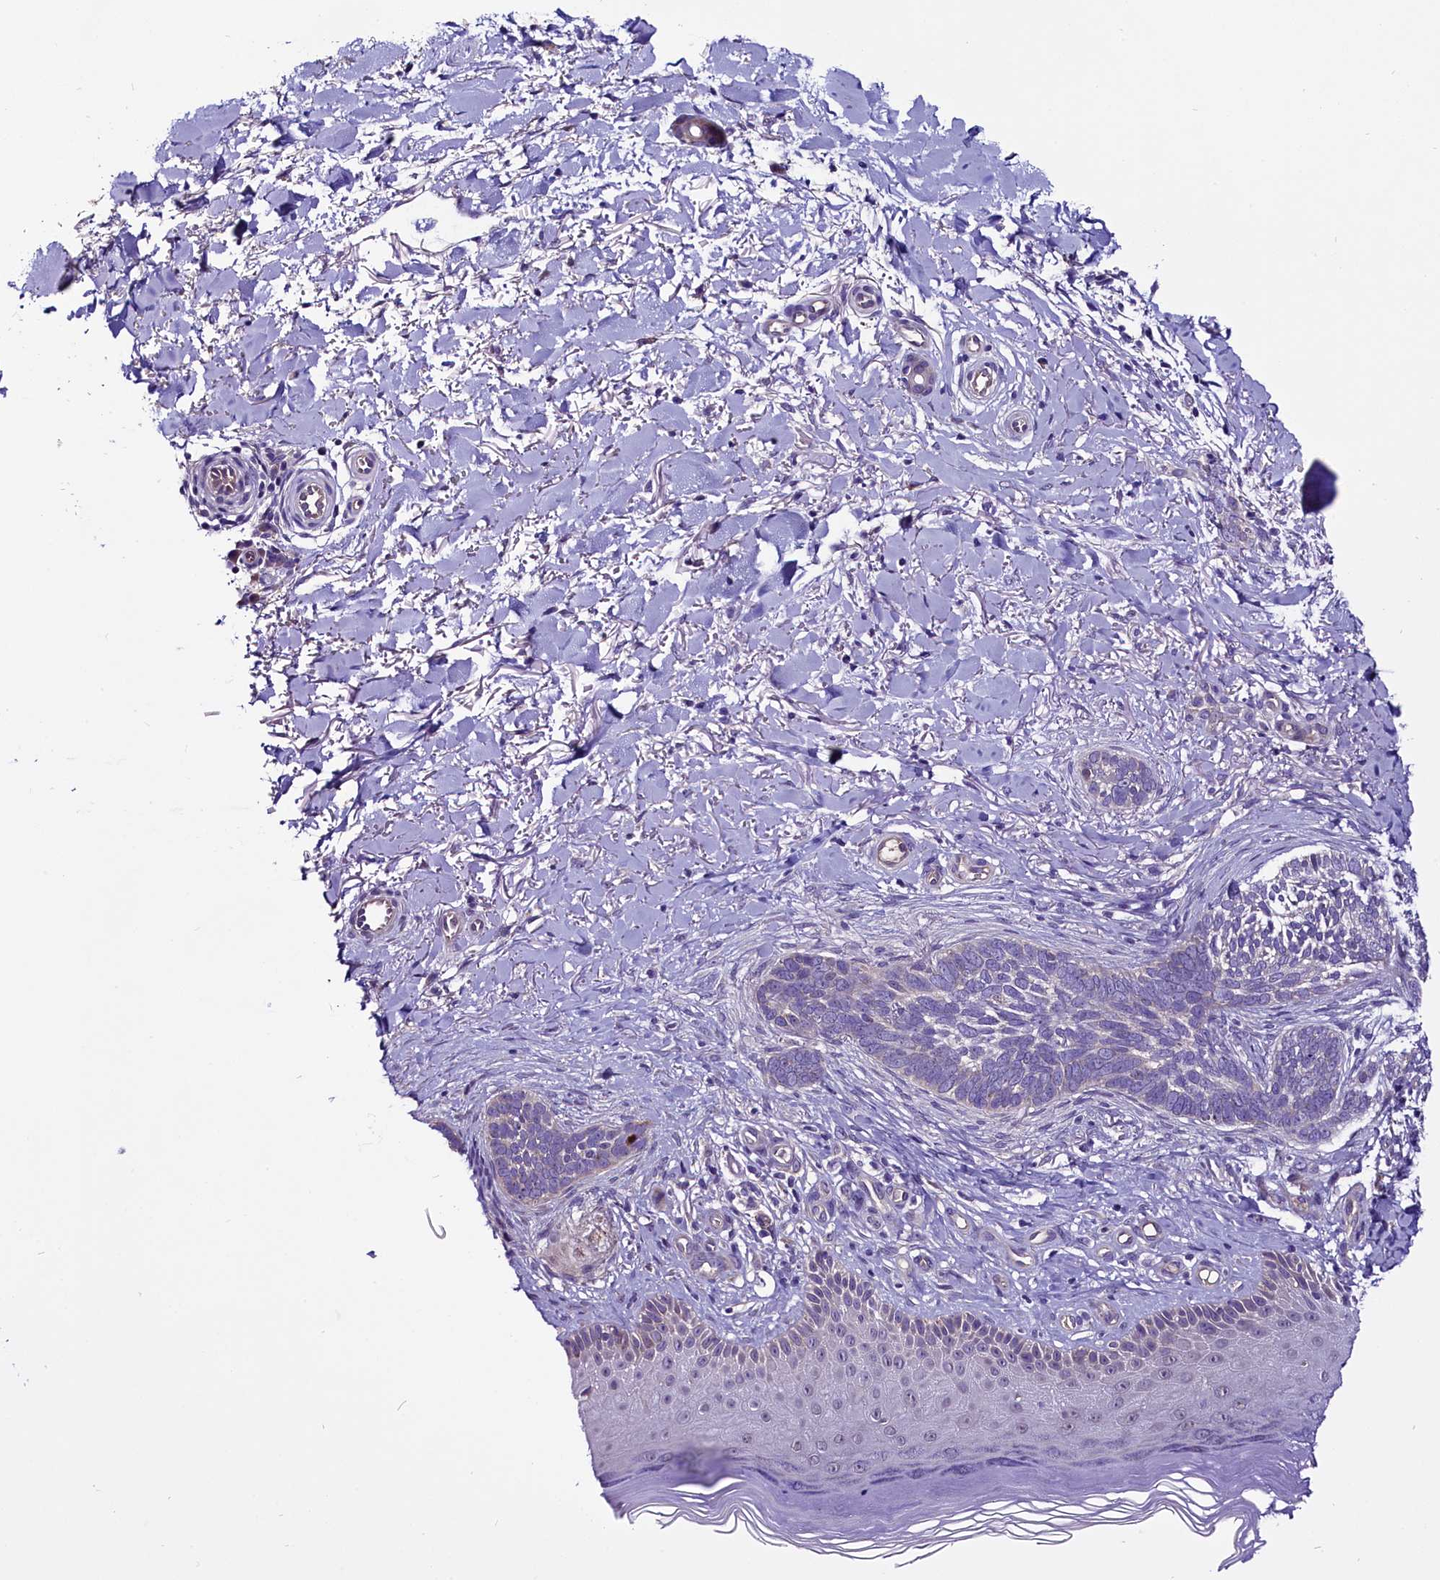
{"staining": {"intensity": "negative", "quantity": "none", "location": "none"}, "tissue": "skin cancer", "cell_type": "Tumor cells", "image_type": "cancer", "snomed": [{"axis": "morphology", "description": "Normal tissue, NOS"}, {"axis": "morphology", "description": "Basal cell carcinoma"}, {"axis": "topography", "description": "Skin"}], "caption": "High power microscopy micrograph of an IHC image of skin cancer, revealing no significant expression in tumor cells.", "gene": "C9orf40", "patient": {"sex": "female", "age": 67}}